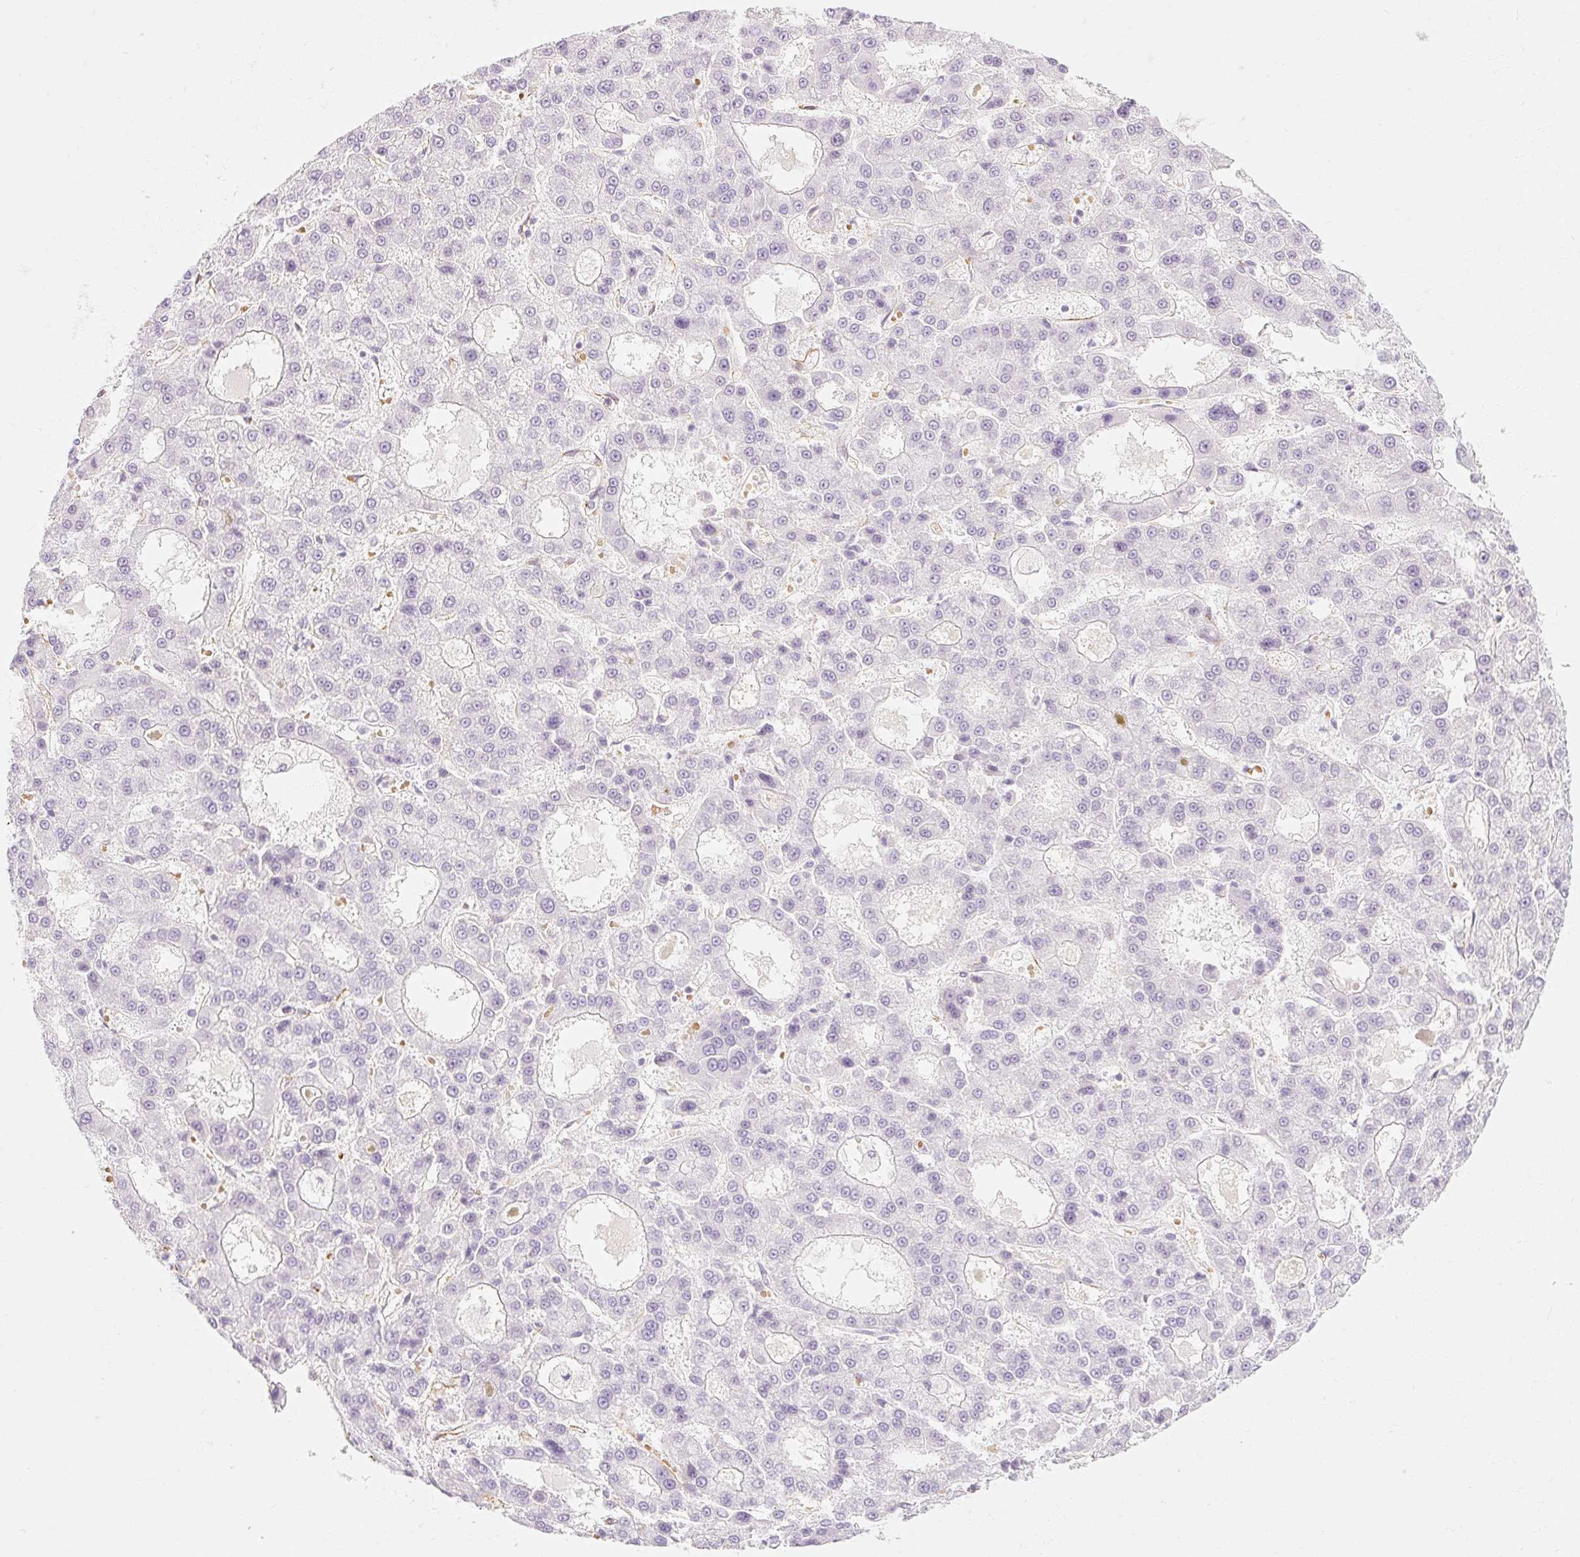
{"staining": {"intensity": "negative", "quantity": "none", "location": "none"}, "tissue": "liver cancer", "cell_type": "Tumor cells", "image_type": "cancer", "snomed": [{"axis": "morphology", "description": "Carcinoma, Hepatocellular, NOS"}, {"axis": "topography", "description": "Liver"}], "caption": "Histopathology image shows no protein positivity in tumor cells of hepatocellular carcinoma (liver) tissue. The staining is performed using DAB brown chromogen with nuclei counter-stained in using hematoxylin.", "gene": "TAF1L", "patient": {"sex": "male", "age": 70}}